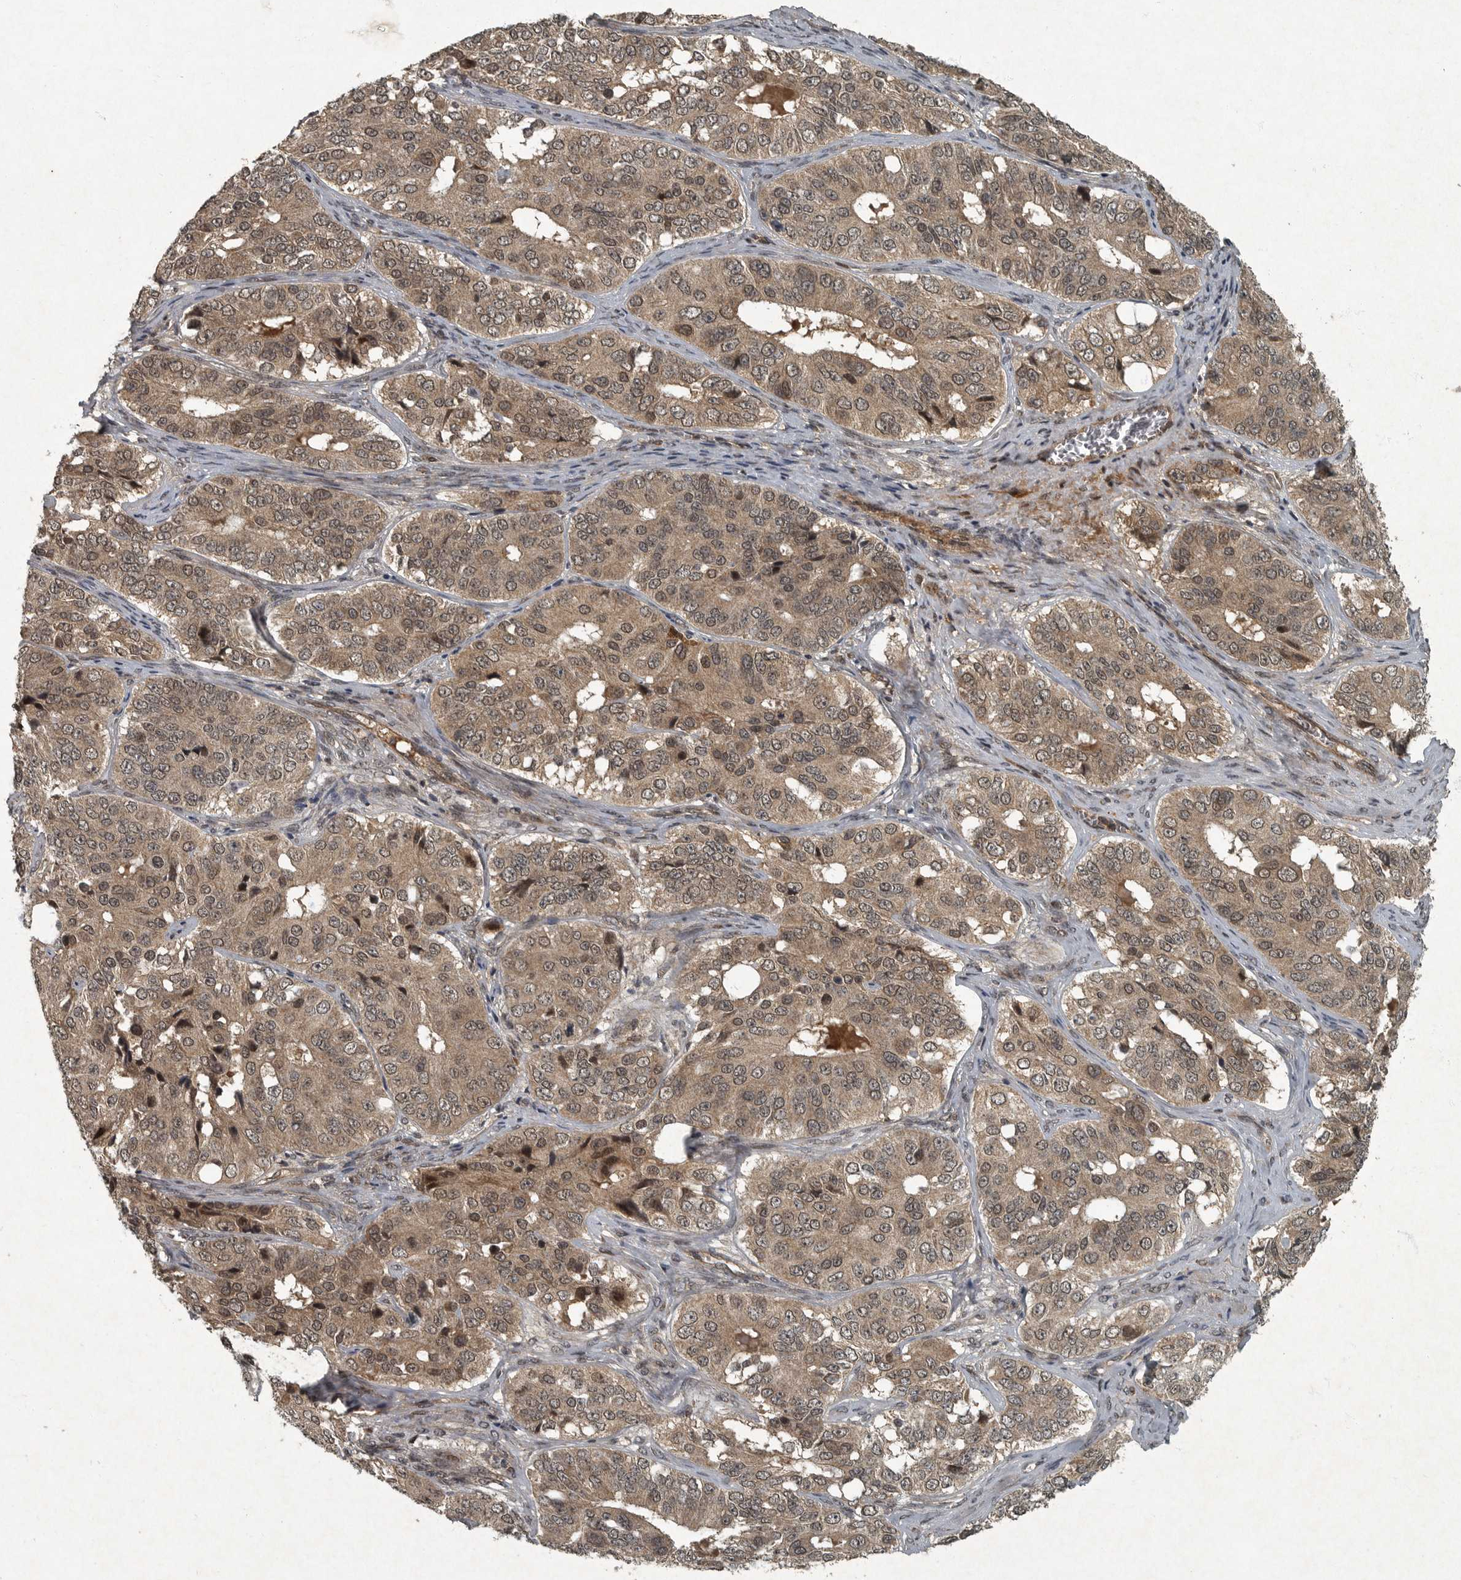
{"staining": {"intensity": "moderate", "quantity": ">75%", "location": "cytoplasmic/membranous,nuclear"}, "tissue": "ovarian cancer", "cell_type": "Tumor cells", "image_type": "cancer", "snomed": [{"axis": "morphology", "description": "Carcinoma, endometroid"}, {"axis": "topography", "description": "Ovary"}], "caption": "About >75% of tumor cells in ovarian cancer (endometroid carcinoma) display moderate cytoplasmic/membranous and nuclear protein expression as visualized by brown immunohistochemical staining.", "gene": "FOXO1", "patient": {"sex": "female", "age": 51}}